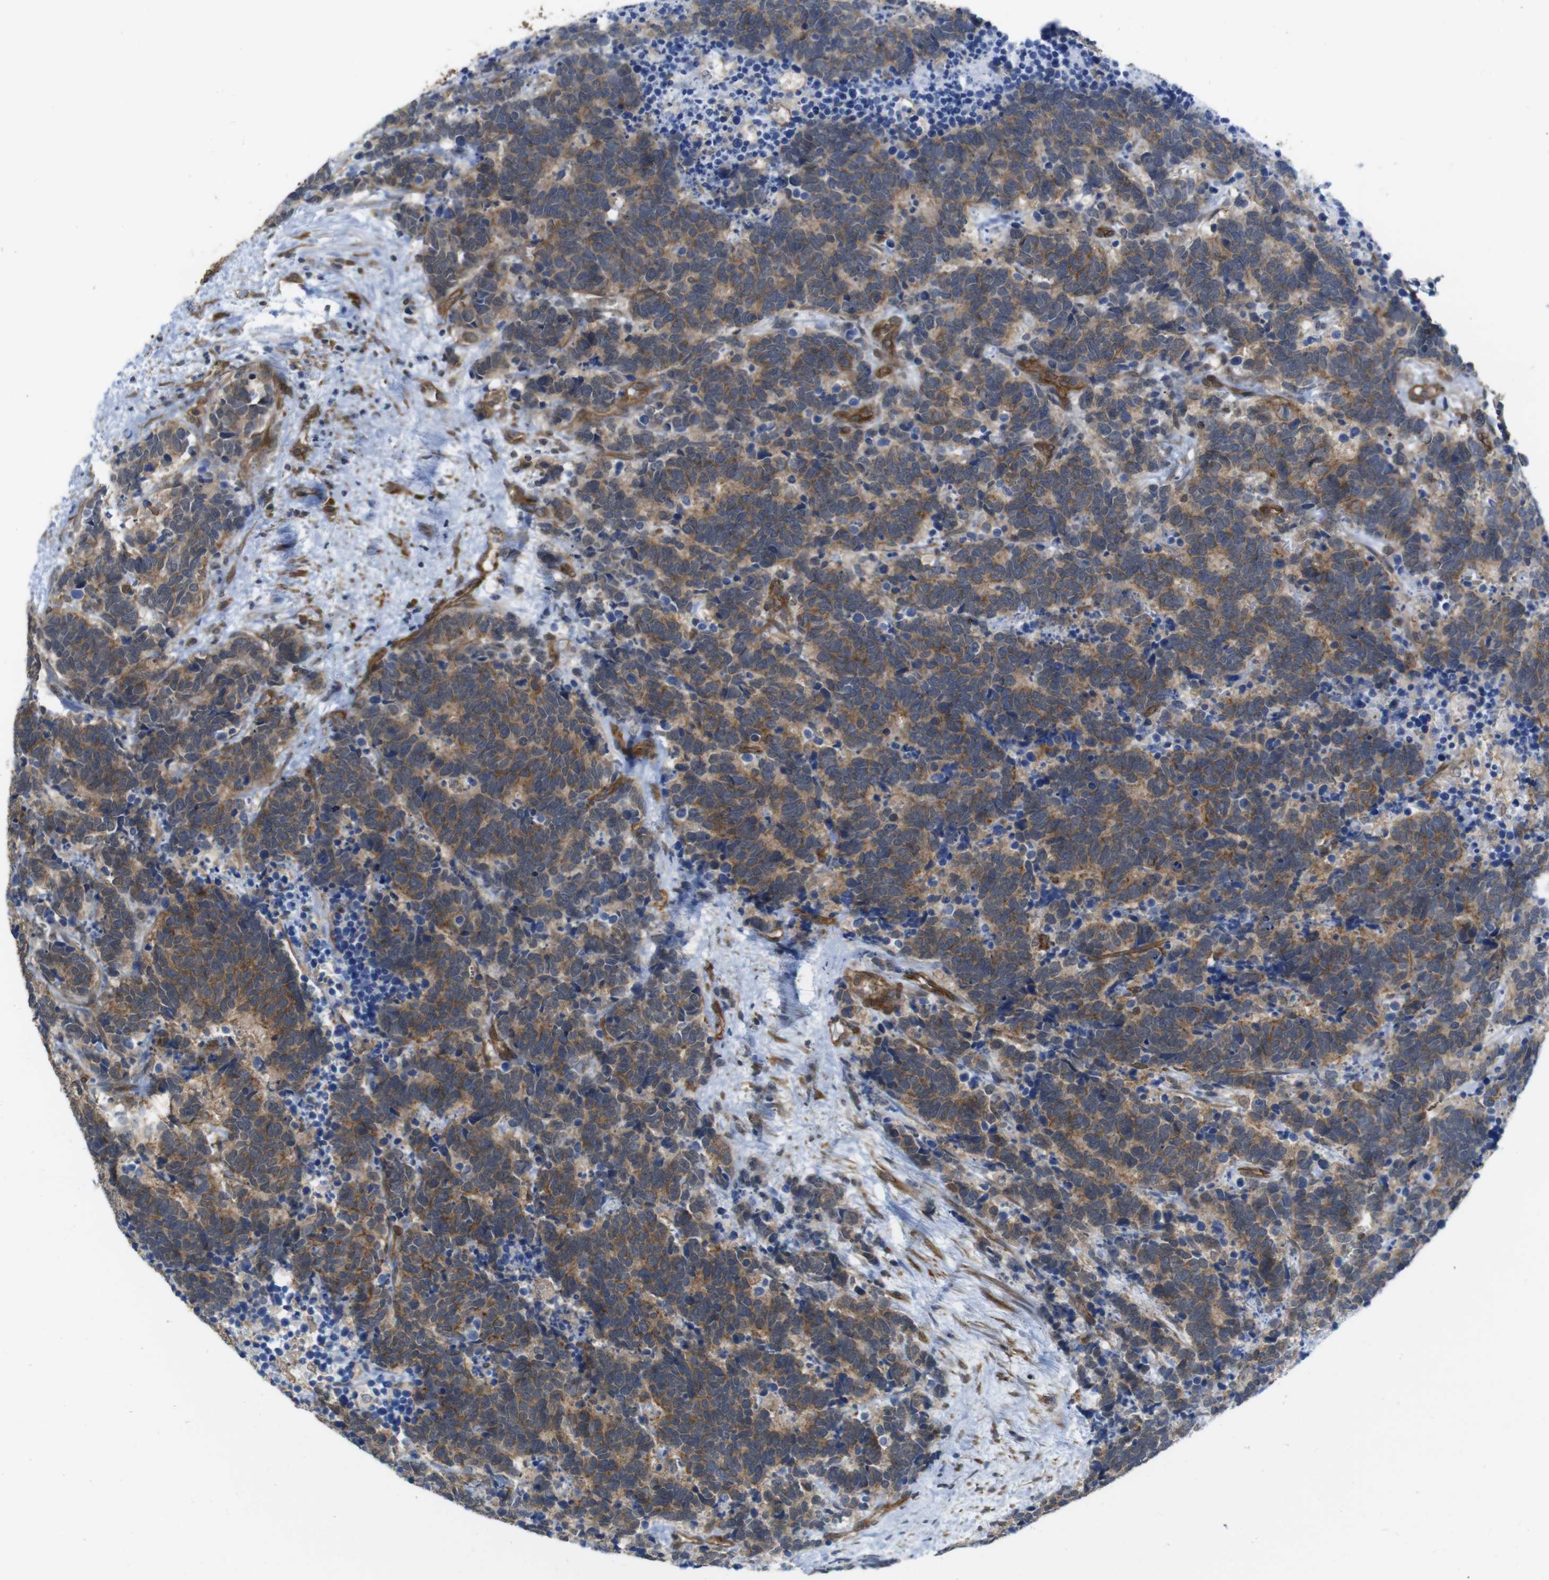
{"staining": {"intensity": "moderate", "quantity": ">75%", "location": "cytoplasmic/membranous"}, "tissue": "carcinoid", "cell_type": "Tumor cells", "image_type": "cancer", "snomed": [{"axis": "morphology", "description": "Carcinoma, NOS"}, {"axis": "morphology", "description": "Carcinoid, malignant, NOS"}, {"axis": "topography", "description": "Urinary bladder"}], "caption": "IHC histopathology image of human carcinoid stained for a protein (brown), which reveals medium levels of moderate cytoplasmic/membranous staining in about >75% of tumor cells.", "gene": "ZDHHC5", "patient": {"sex": "male", "age": 57}}